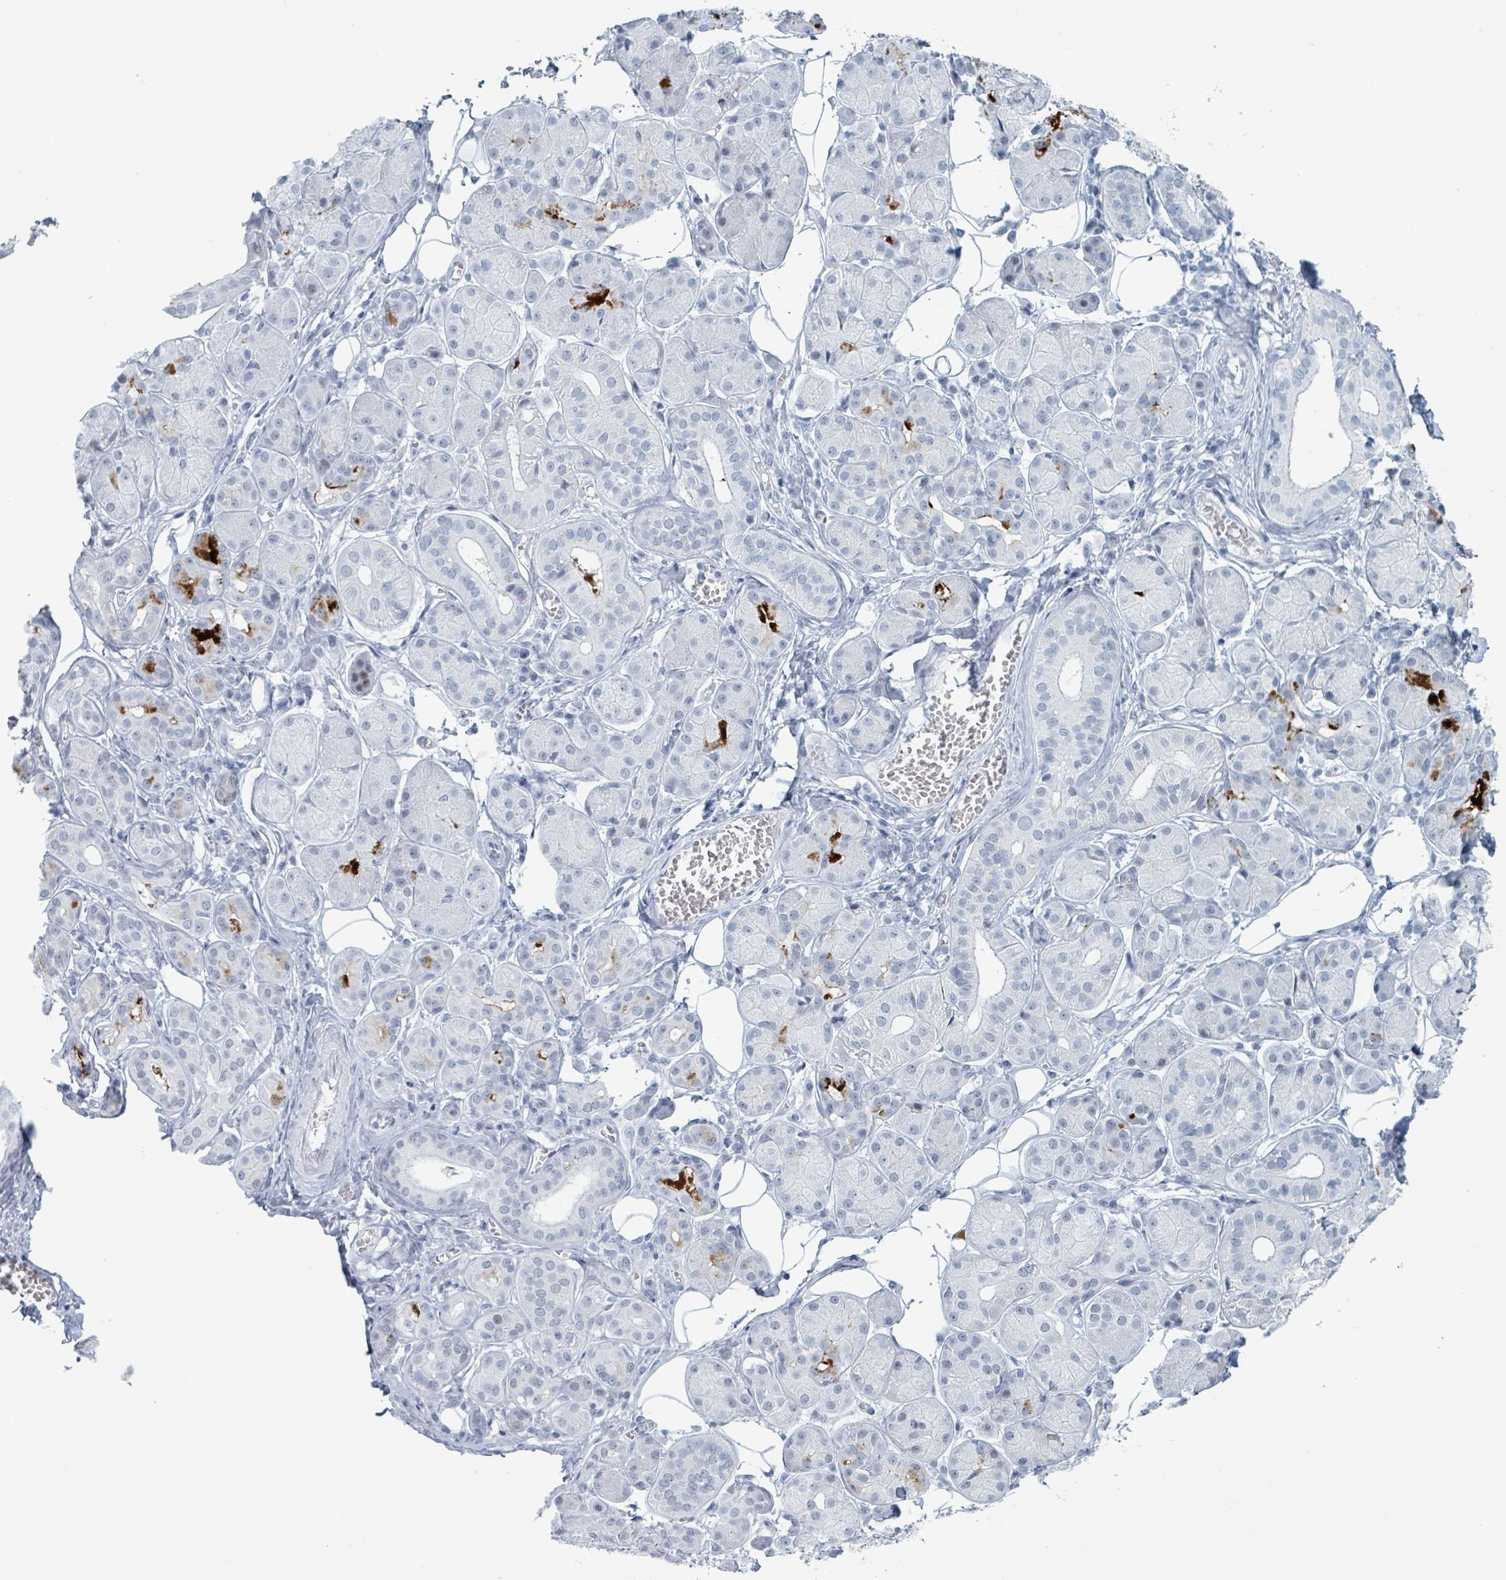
{"staining": {"intensity": "negative", "quantity": "none", "location": "none"}, "tissue": "salivary gland", "cell_type": "Glandular cells", "image_type": "normal", "snomed": [{"axis": "morphology", "description": "Squamous cell carcinoma, NOS"}, {"axis": "topography", "description": "Skin"}, {"axis": "topography", "description": "Head-Neck"}], "caption": "A histopathology image of salivary gland stained for a protein demonstrates no brown staining in glandular cells. The staining was performed using DAB to visualize the protein expression in brown, while the nuclei were stained in blue with hematoxylin (Magnification: 20x).", "gene": "GPR15LG", "patient": {"sex": "male", "age": 80}}